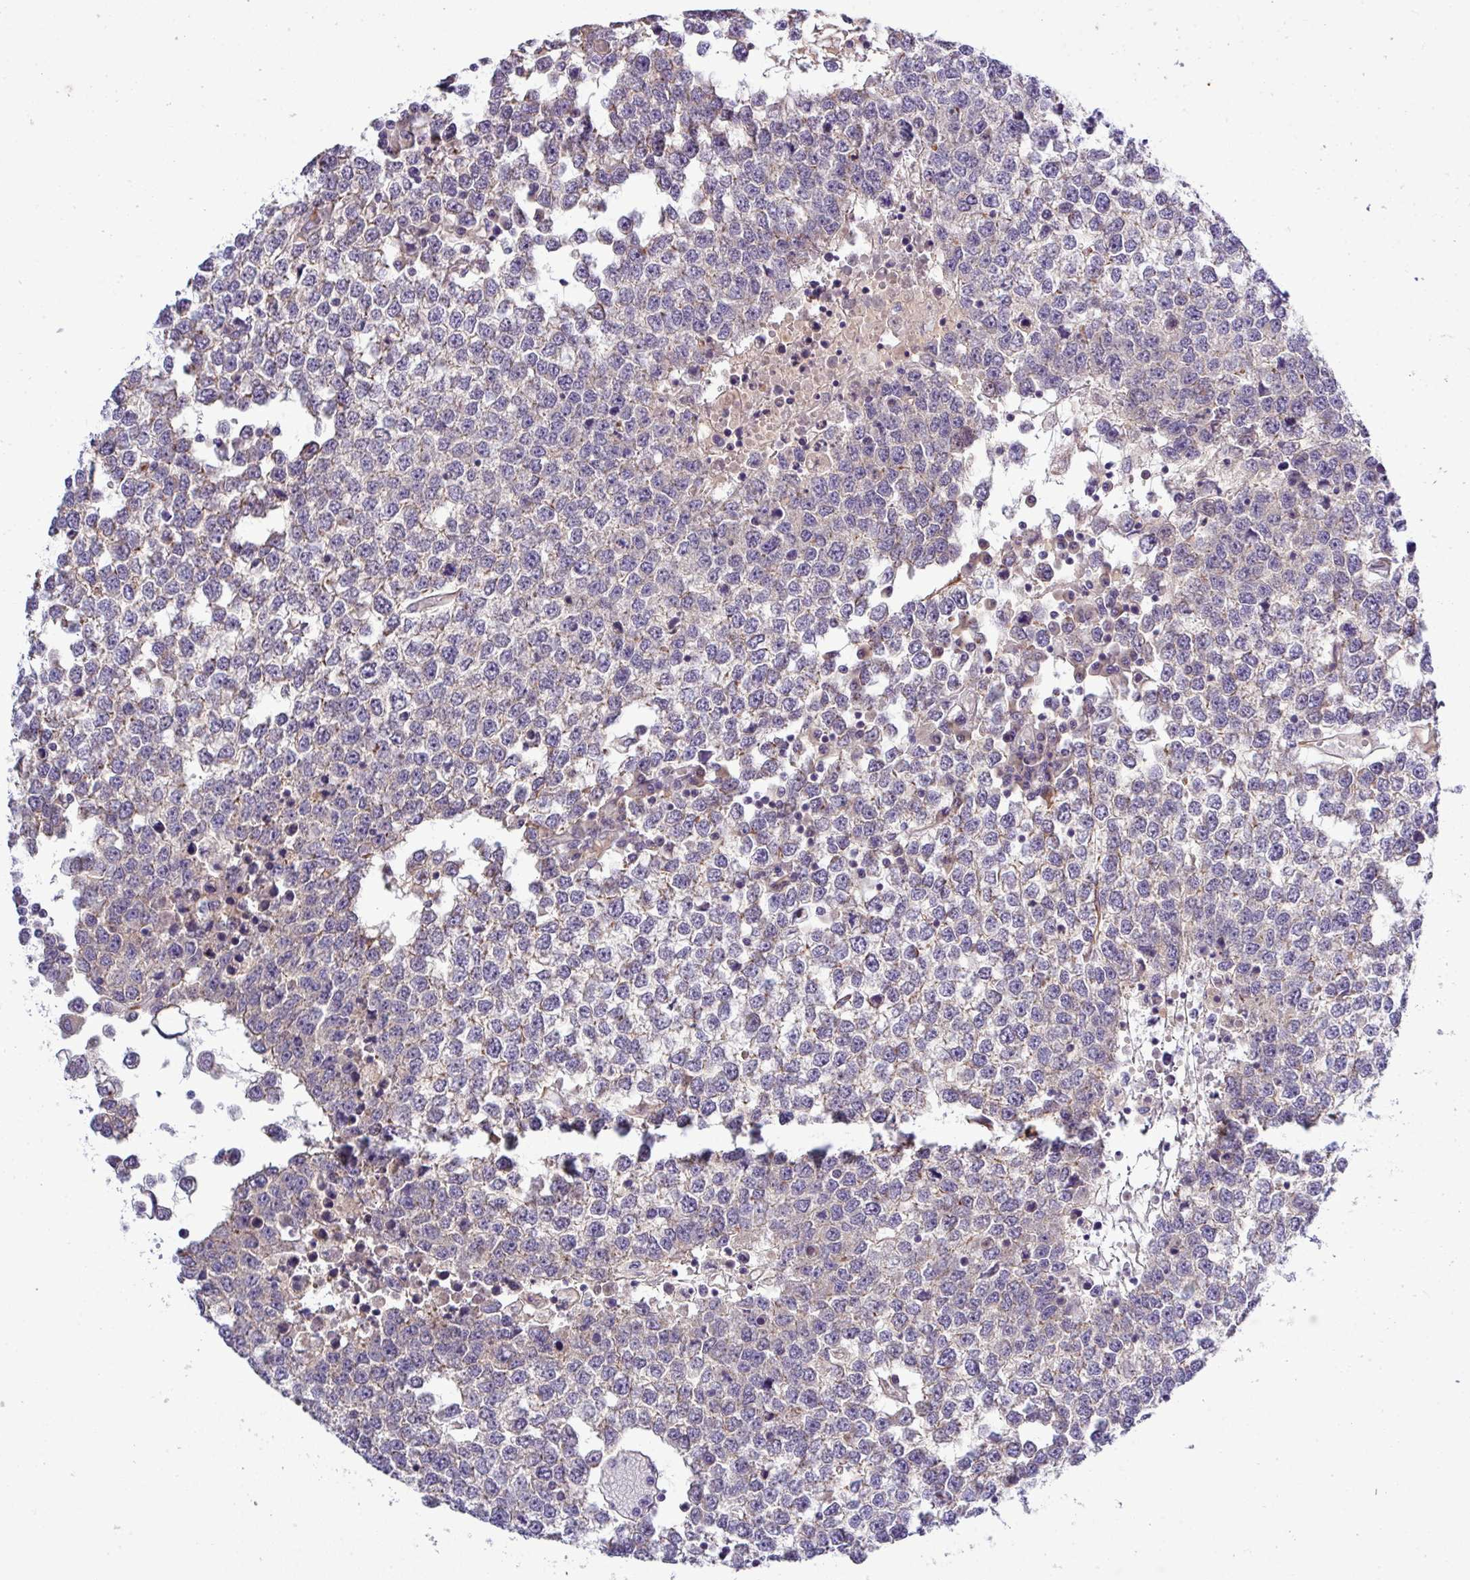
{"staining": {"intensity": "negative", "quantity": "none", "location": "none"}, "tissue": "testis cancer", "cell_type": "Tumor cells", "image_type": "cancer", "snomed": [{"axis": "morphology", "description": "Seminoma, NOS"}, {"axis": "topography", "description": "Testis"}], "caption": "This is a histopathology image of immunohistochemistry (IHC) staining of seminoma (testis), which shows no expression in tumor cells.", "gene": "PARD6A", "patient": {"sex": "male", "age": 65}}